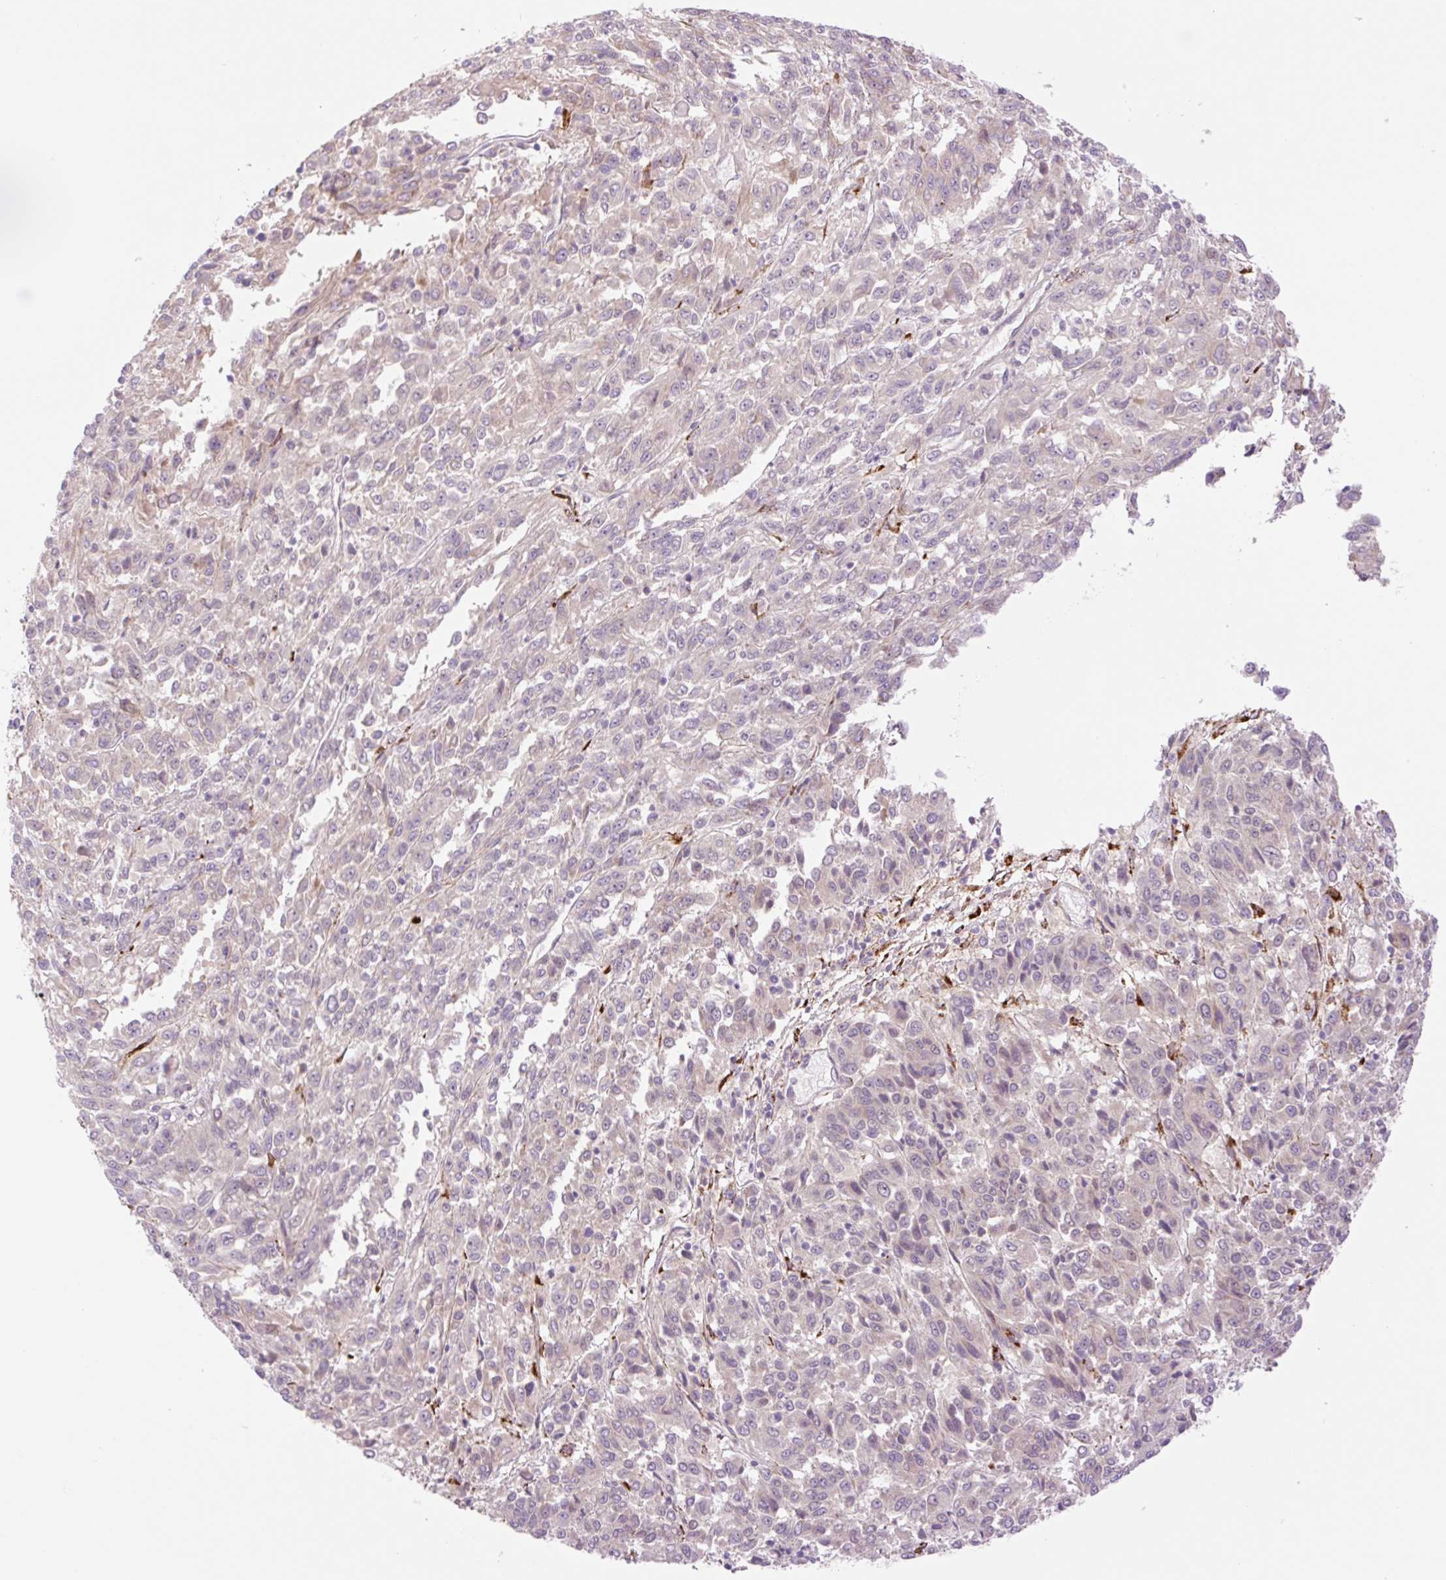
{"staining": {"intensity": "weak", "quantity": "<25%", "location": "cytoplasmic/membranous"}, "tissue": "melanoma", "cell_type": "Tumor cells", "image_type": "cancer", "snomed": [{"axis": "morphology", "description": "Malignant melanoma, Metastatic site"}, {"axis": "topography", "description": "Lung"}], "caption": "Human malignant melanoma (metastatic site) stained for a protein using immunohistochemistry exhibits no expression in tumor cells.", "gene": "COL5A1", "patient": {"sex": "male", "age": 64}}